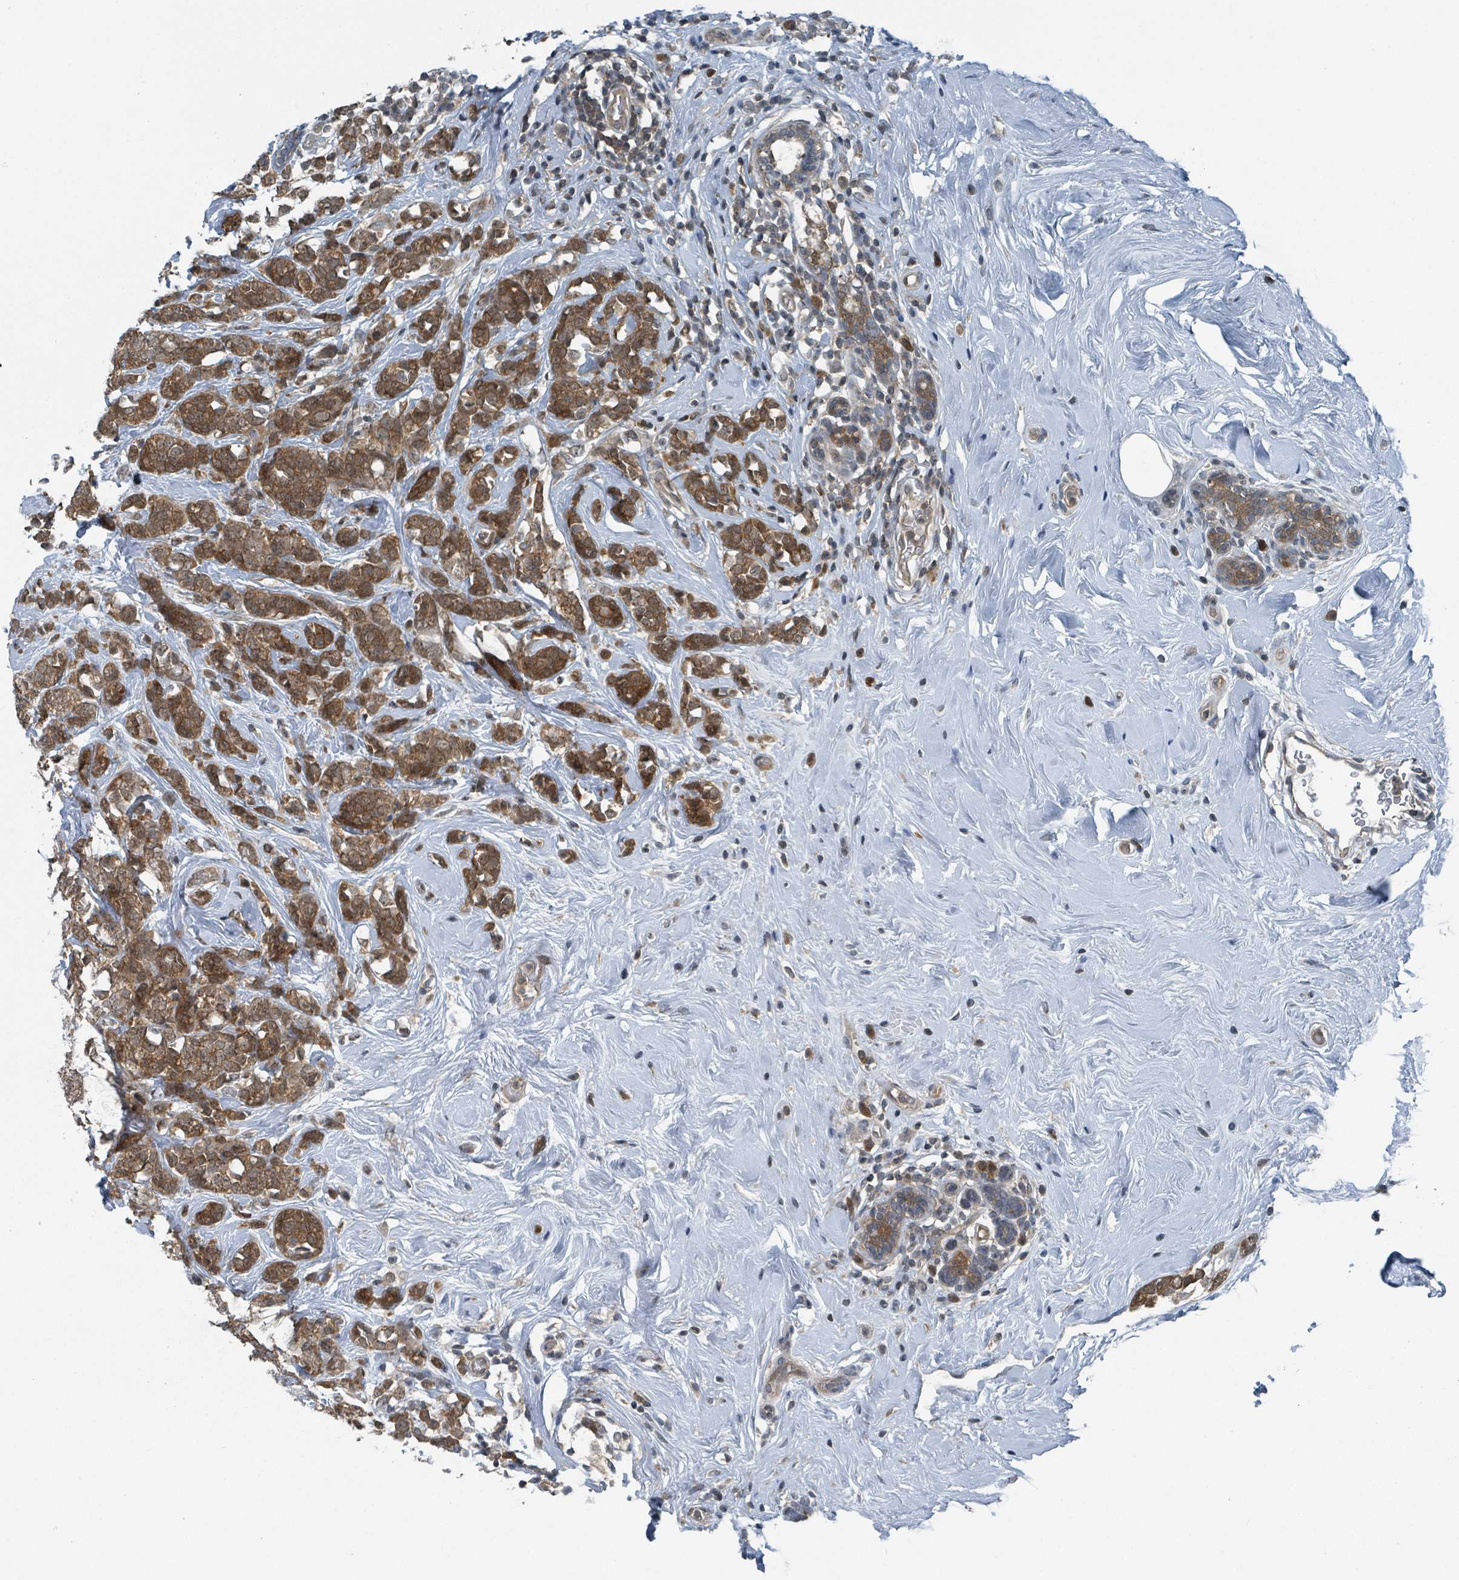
{"staining": {"intensity": "moderate", "quantity": ">75%", "location": "cytoplasmic/membranous,nuclear"}, "tissue": "breast cancer", "cell_type": "Tumor cells", "image_type": "cancer", "snomed": [{"axis": "morphology", "description": "Lobular carcinoma"}, {"axis": "topography", "description": "Breast"}], "caption": "Moderate cytoplasmic/membranous and nuclear expression for a protein is seen in about >75% of tumor cells of breast cancer (lobular carcinoma) using immunohistochemistry.", "gene": "GOLGA7", "patient": {"sex": "female", "age": 58}}